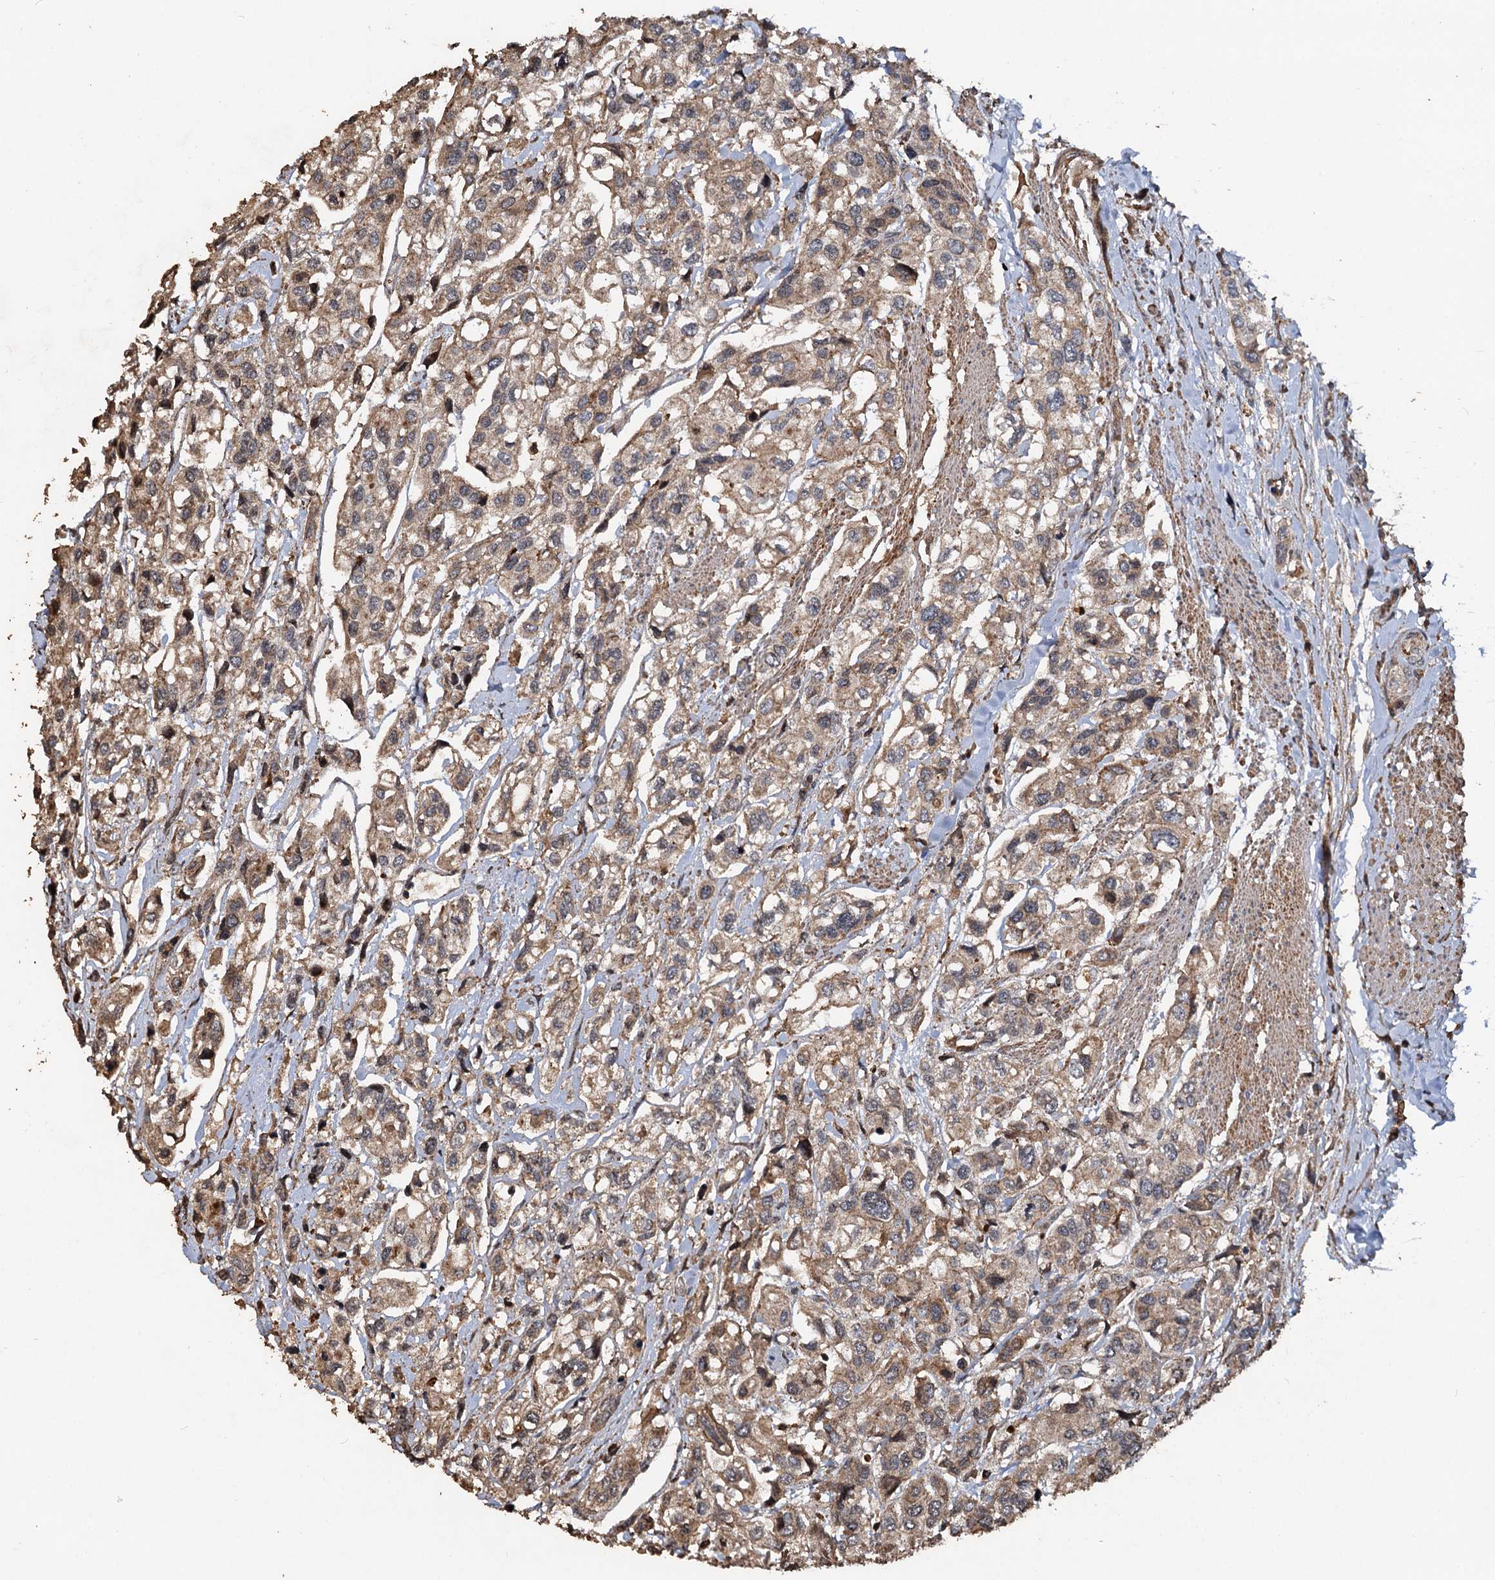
{"staining": {"intensity": "moderate", "quantity": ">75%", "location": "cytoplasmic/membranous"}, "tissue": "urothelial cancer", "cell_type": "Tumor cells", "image_type": "cancer", "snomed": [{"axis": "morphology", "description": "Urothelial carcinoma, High grade"}, {"axis": "topography", "description": "Urinary bladder"}], "caption": "Protein positivity by immunohistochemistry reveals moderate cytoplasmic/membranous expression in approximately >75% of tumor cells in high-grade urothelial carcinoma. The staining was performed using DAB (3,3'-diaminobenzidine) to visualize the protein expression in brown, while the nuclei were stained in blue with hematoxylin (Magnification: 20x).", "gene": "NOTCH2NLA", "patient": {"sex": "male", "age": 67}}